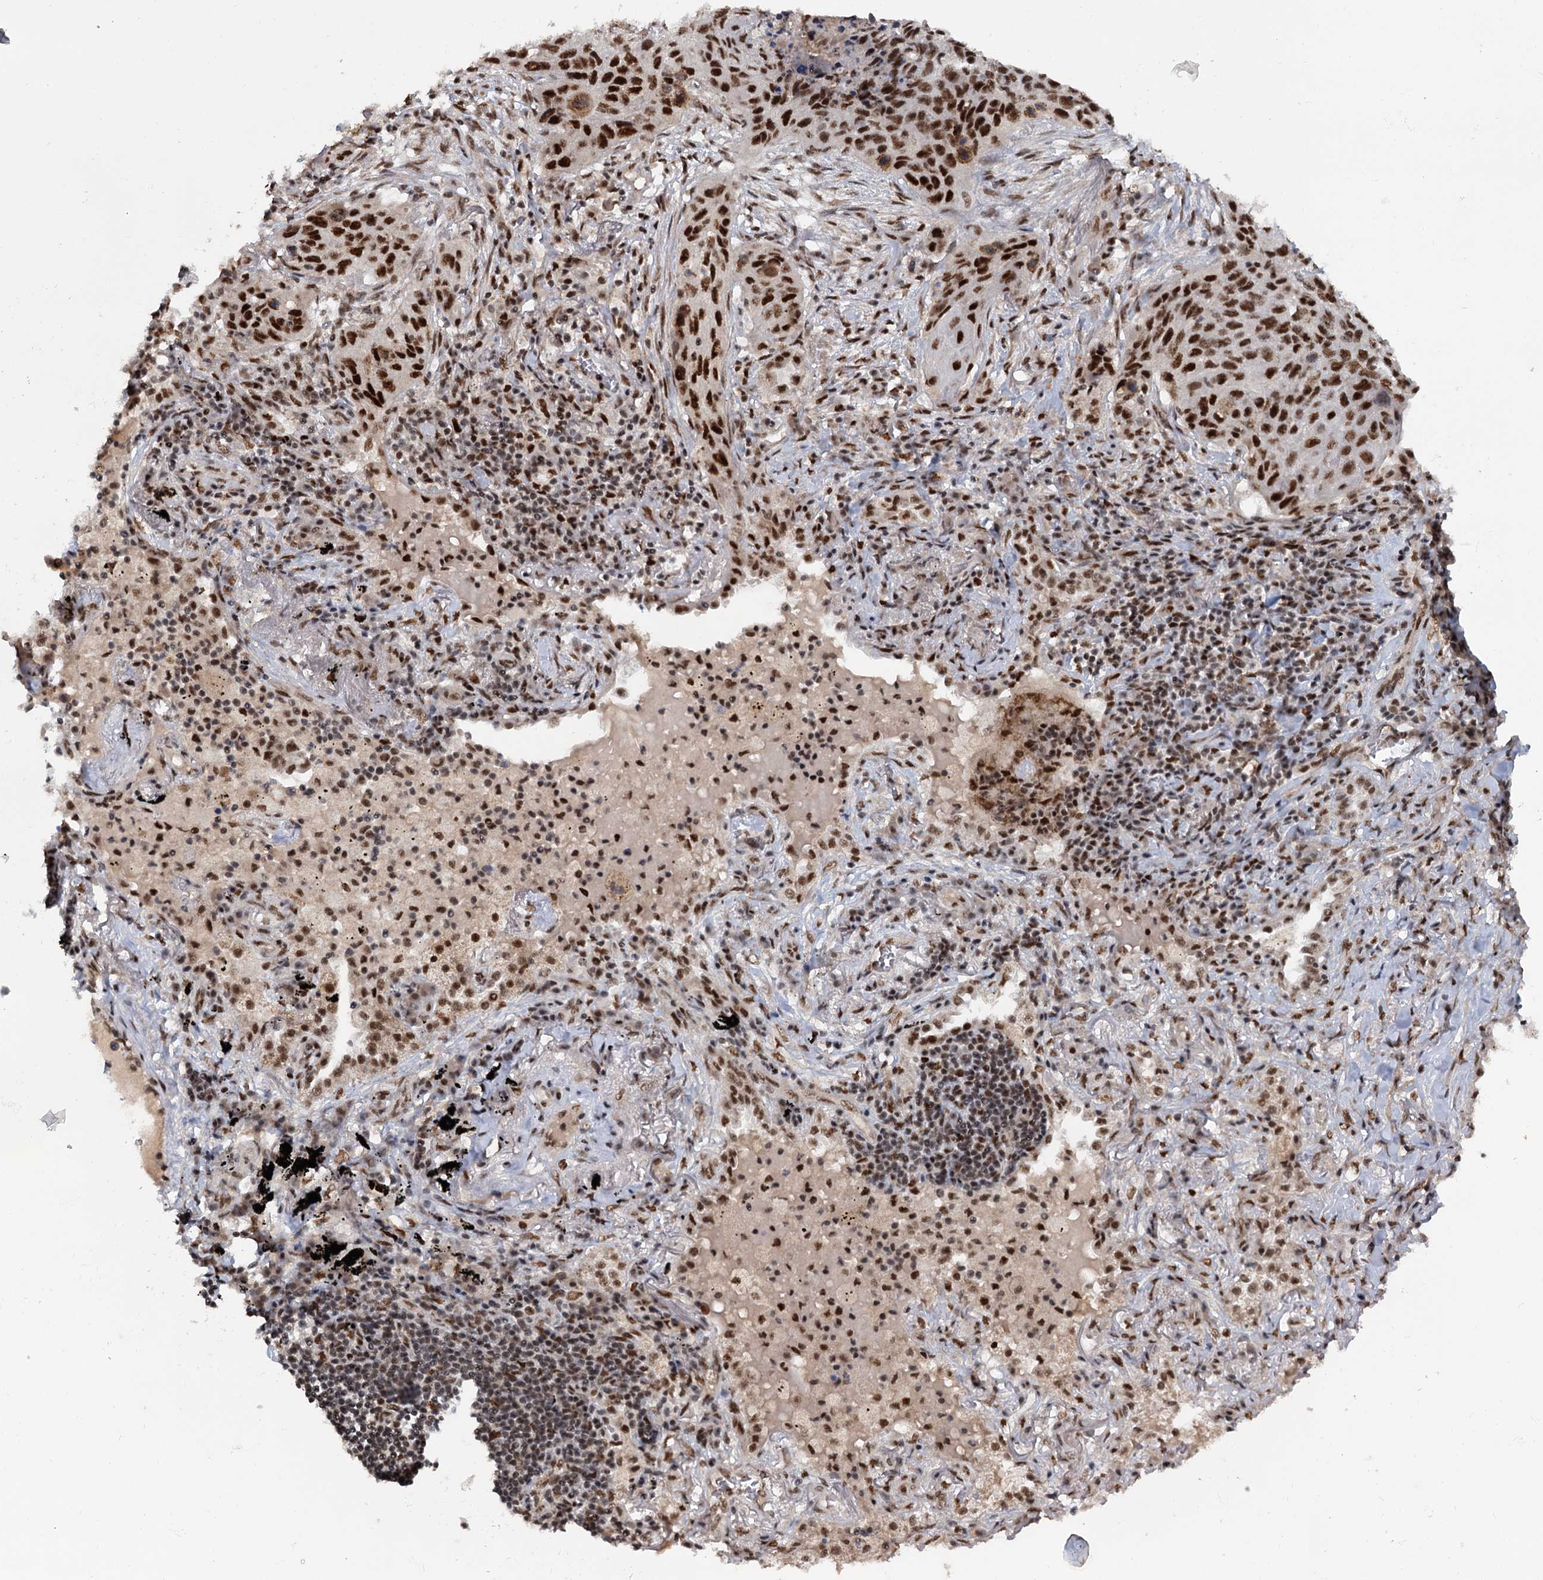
{"staining": {"intensity": "strong", "quantity": ">75%", "location": "nuclear"}, "tissue": "lung cancer", "cell_type": "Tumor cells", "image_type": "cancer", "snomed": [{"axis": "morphology", "description": "Squamous cell carcinoma, NOS"}, {"axis": "topography", "description": "Lung"}], "caption": "Tumor cells display high levels of strong nuclear staining in approximately >75% of cells in human lung cancer.", "gene": "WBP4", "patient": {"sex": "female", "age": 63}}